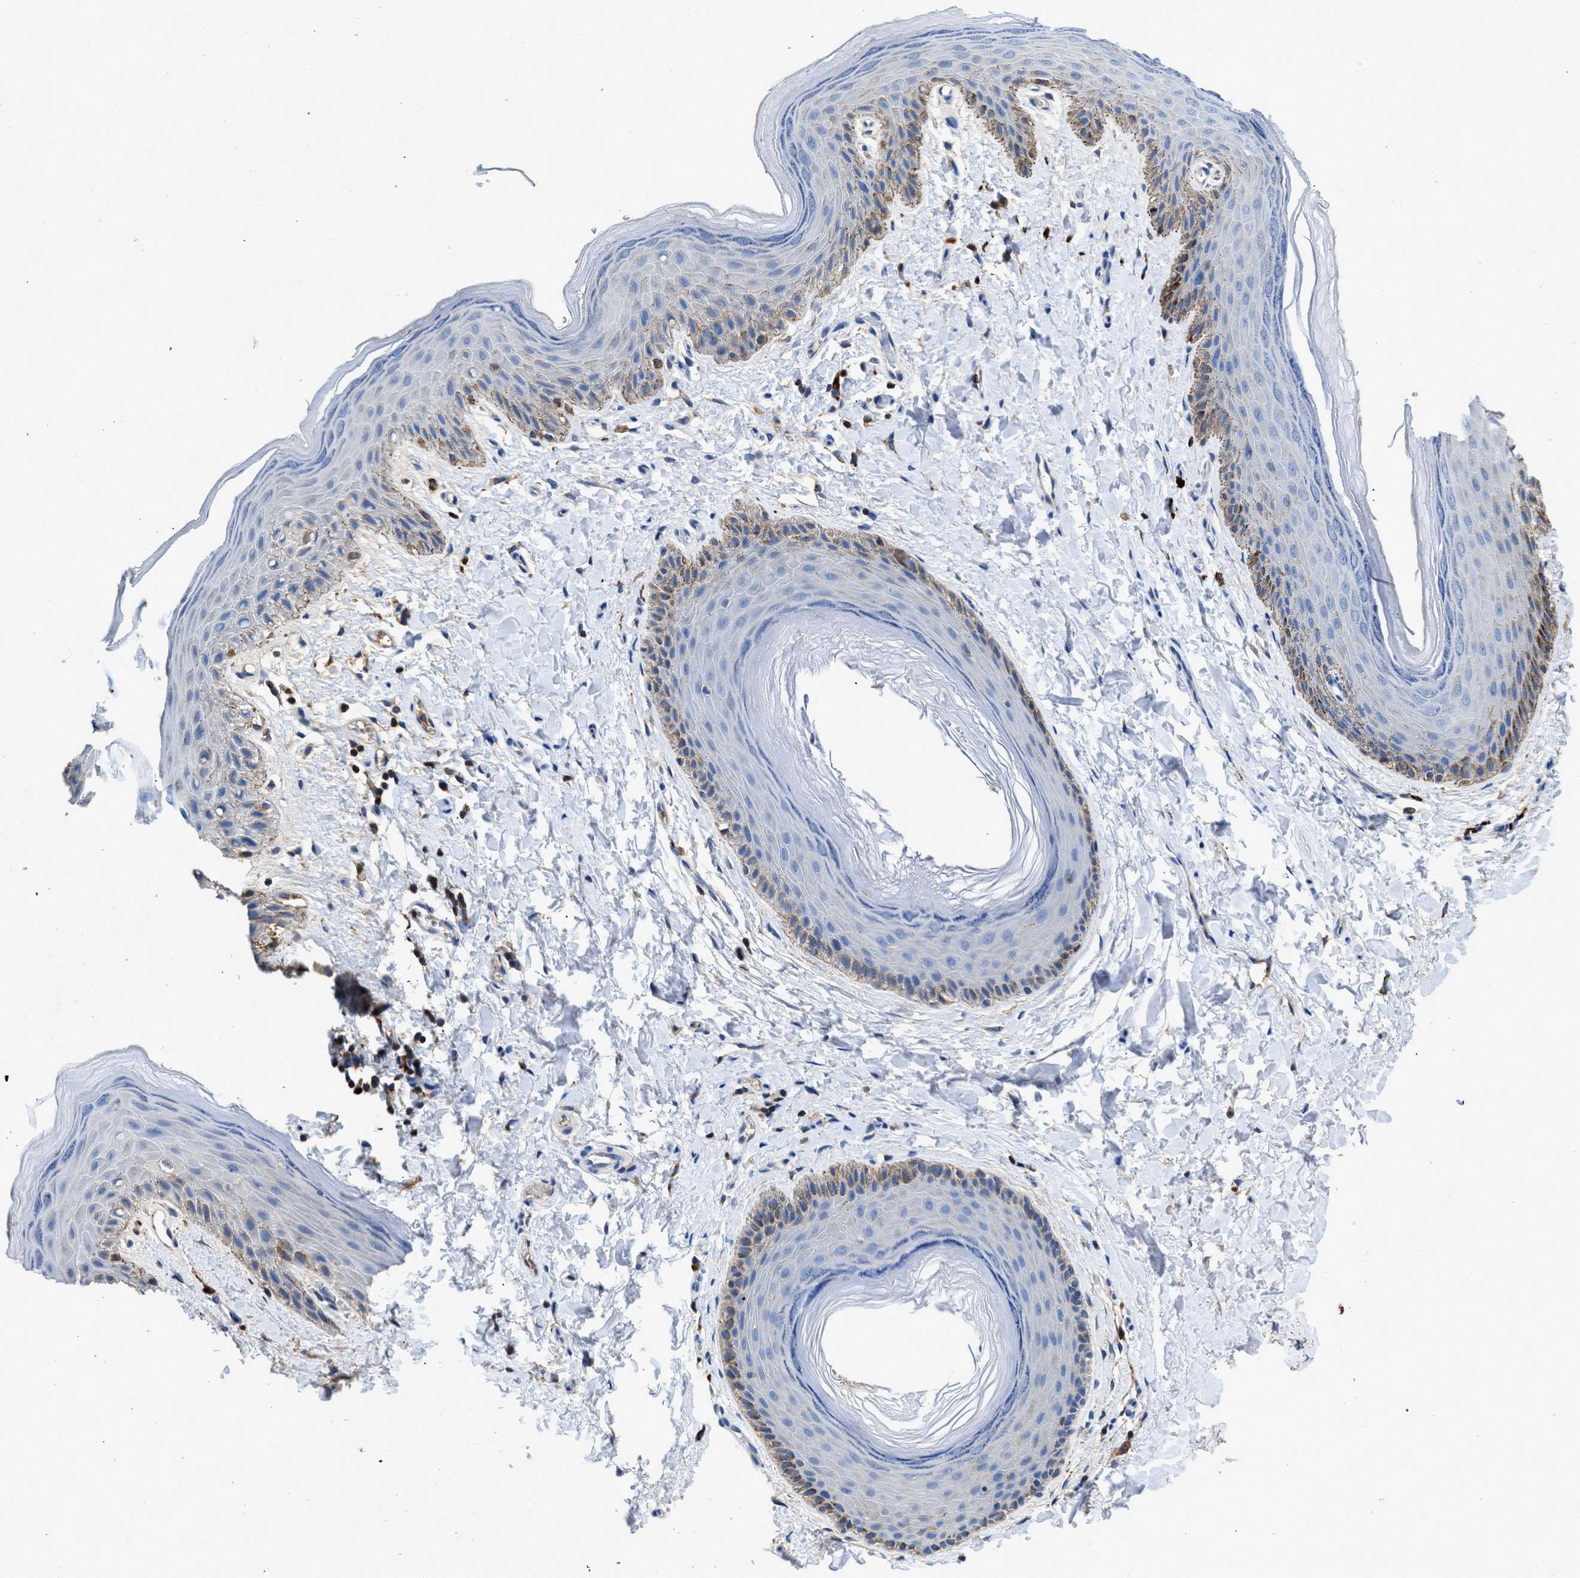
{"staining": {"intensity": "moderate", "quantity": "<25%", "location": "cytoplasmic/membranous"}, "tissue": "skin", "cell_type": "Epidermal cells", "image_type": "normal", "snomed": [{"axis": "morphology", "description": "Normal tissue, NOS"}, {"axis": "topography", "description": "Anal"}], "caption": "High-power microscopy captured an immunohistochemistry histopathology image of benign skin, revealing moderate cytoplasmic/membranous positivity in about <25% of epidermal cells. (DAB (3,3'-diaminobenzidine) IHC with brightfield microscopy, high magnification).", "gene": "KCNQ4", "patient": {"sex": "male", "age": 44}}